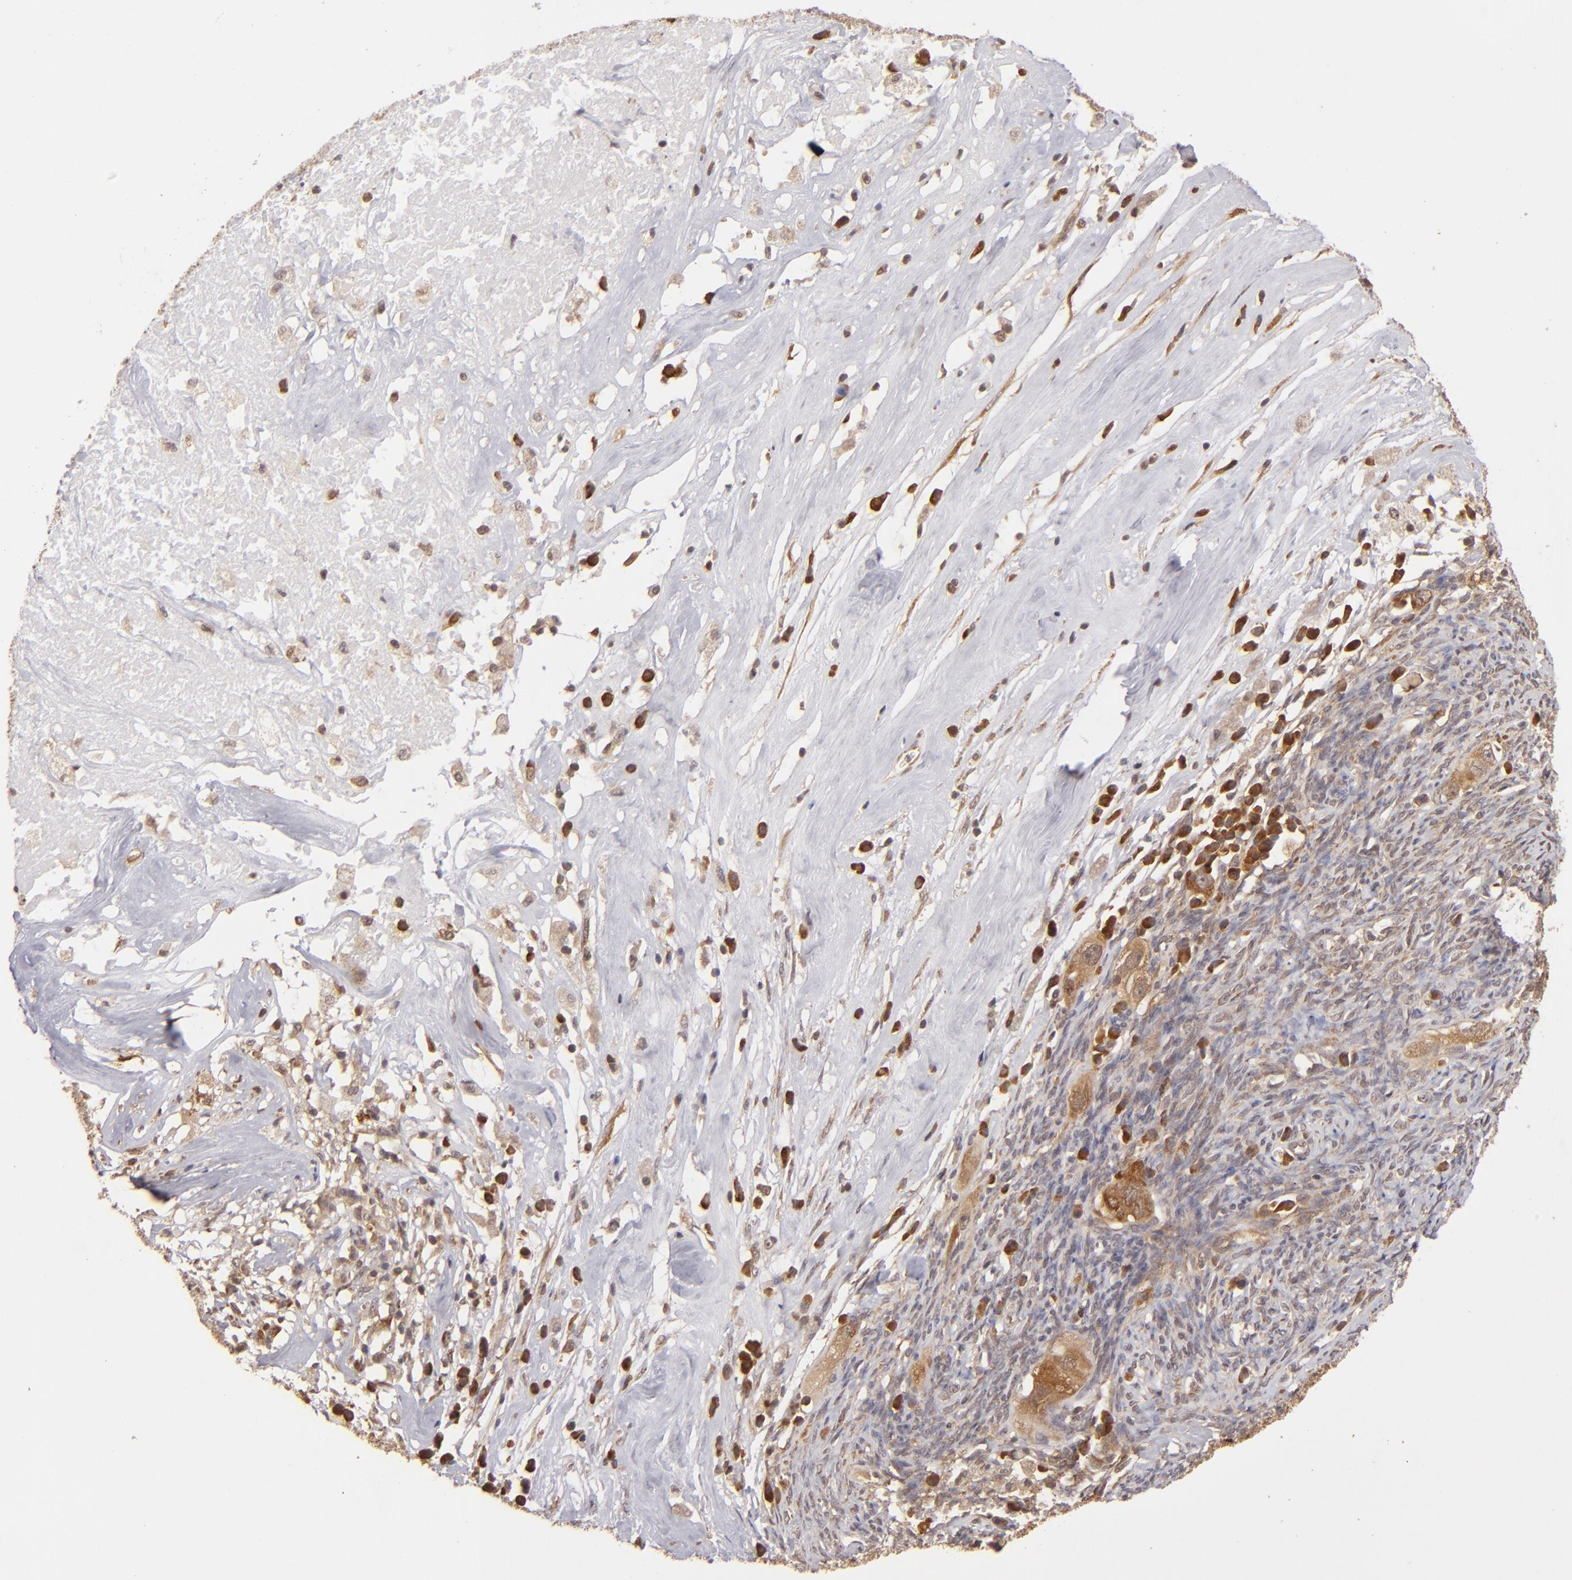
{"staining": {"intensity": "moderate", "quantity": "25%-75%", "location": "cytoplasmic/membranous"}, "tissue": "ovarian cancer", "cell_type": "Tumor cells", "image_type": "cancer", "snomed": [{"axis": "morphology", "description": "Normal tissue, NOS"}, {"axis": "morphology", "description": "Cystadenocarcinoma, serous, NOS"}, {"axis": "topography", "description": "Ovary"}], "caption": "A micrograph of ovarian cancer (serous cystadenocarcinoma) stained for a protein shows moderate cytoplasmic/membranous brown staining in tumor cells. The protein is shown in brown color, while the nuclei are stained blue.", "gene": "MAPK3", "patient": {"sex": "female", "age": 62}}